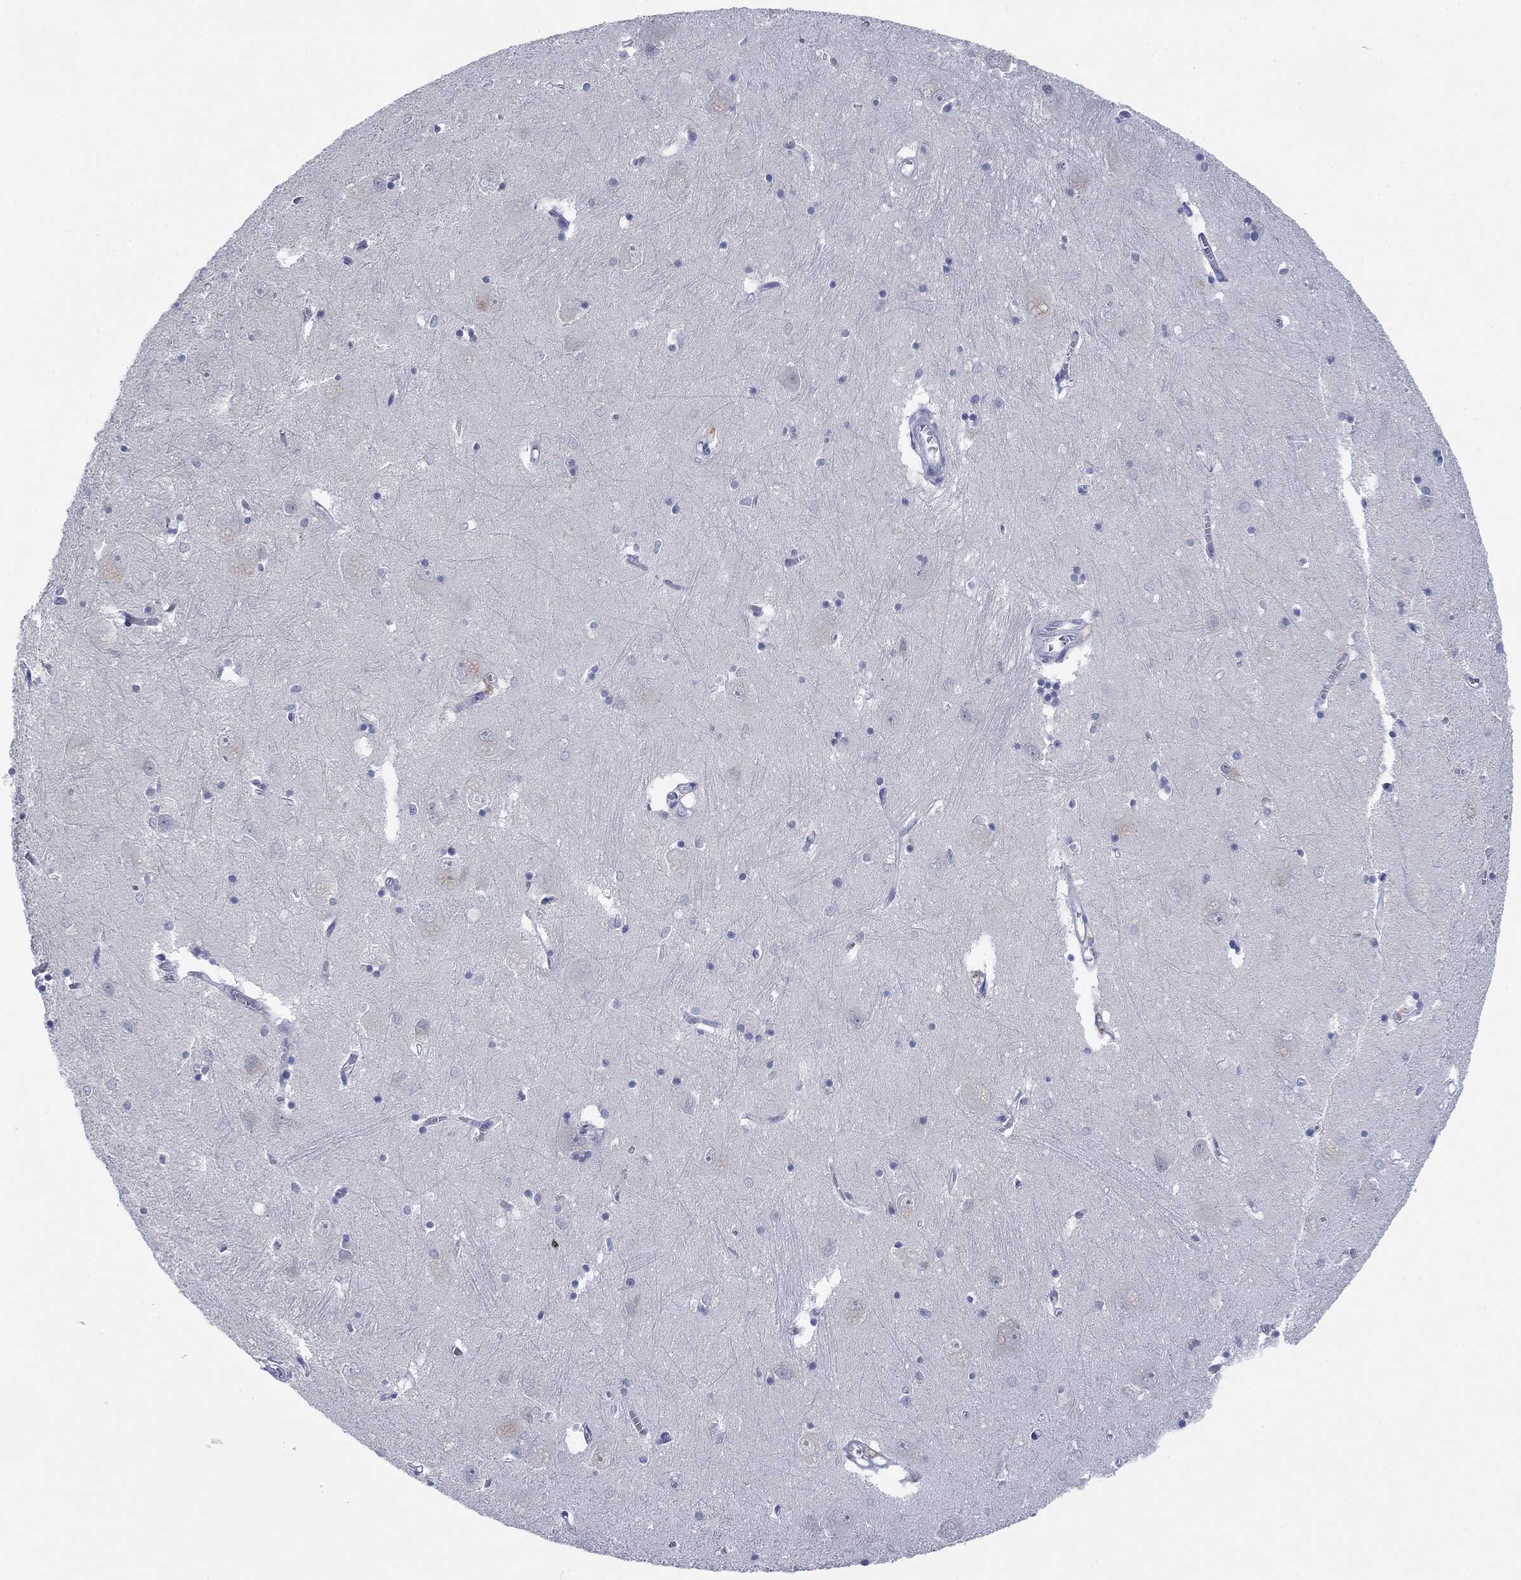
{"staining": {"intensity": "negative", "quantity": "none", "location": "none"}, "tissue": "caudate", "cell_type": "Glial cells", "image_type": "normal", "snomed": [{"axis": "morphology", "description": "Normal tissue, NOS"}, {"axis": "topography", "description": "Lateral ventricle wall"}], "caption": "IHC of unremarkable human caudate demonstrates no positivity in glial cells. (DAB (3,3'-diaminobenzidine) immunohistochemistry (IHC) visualized using brightfield microscopy, high magnification).", "gene": "DNAL1", "patient": {"sex": "male", "age": 54}}